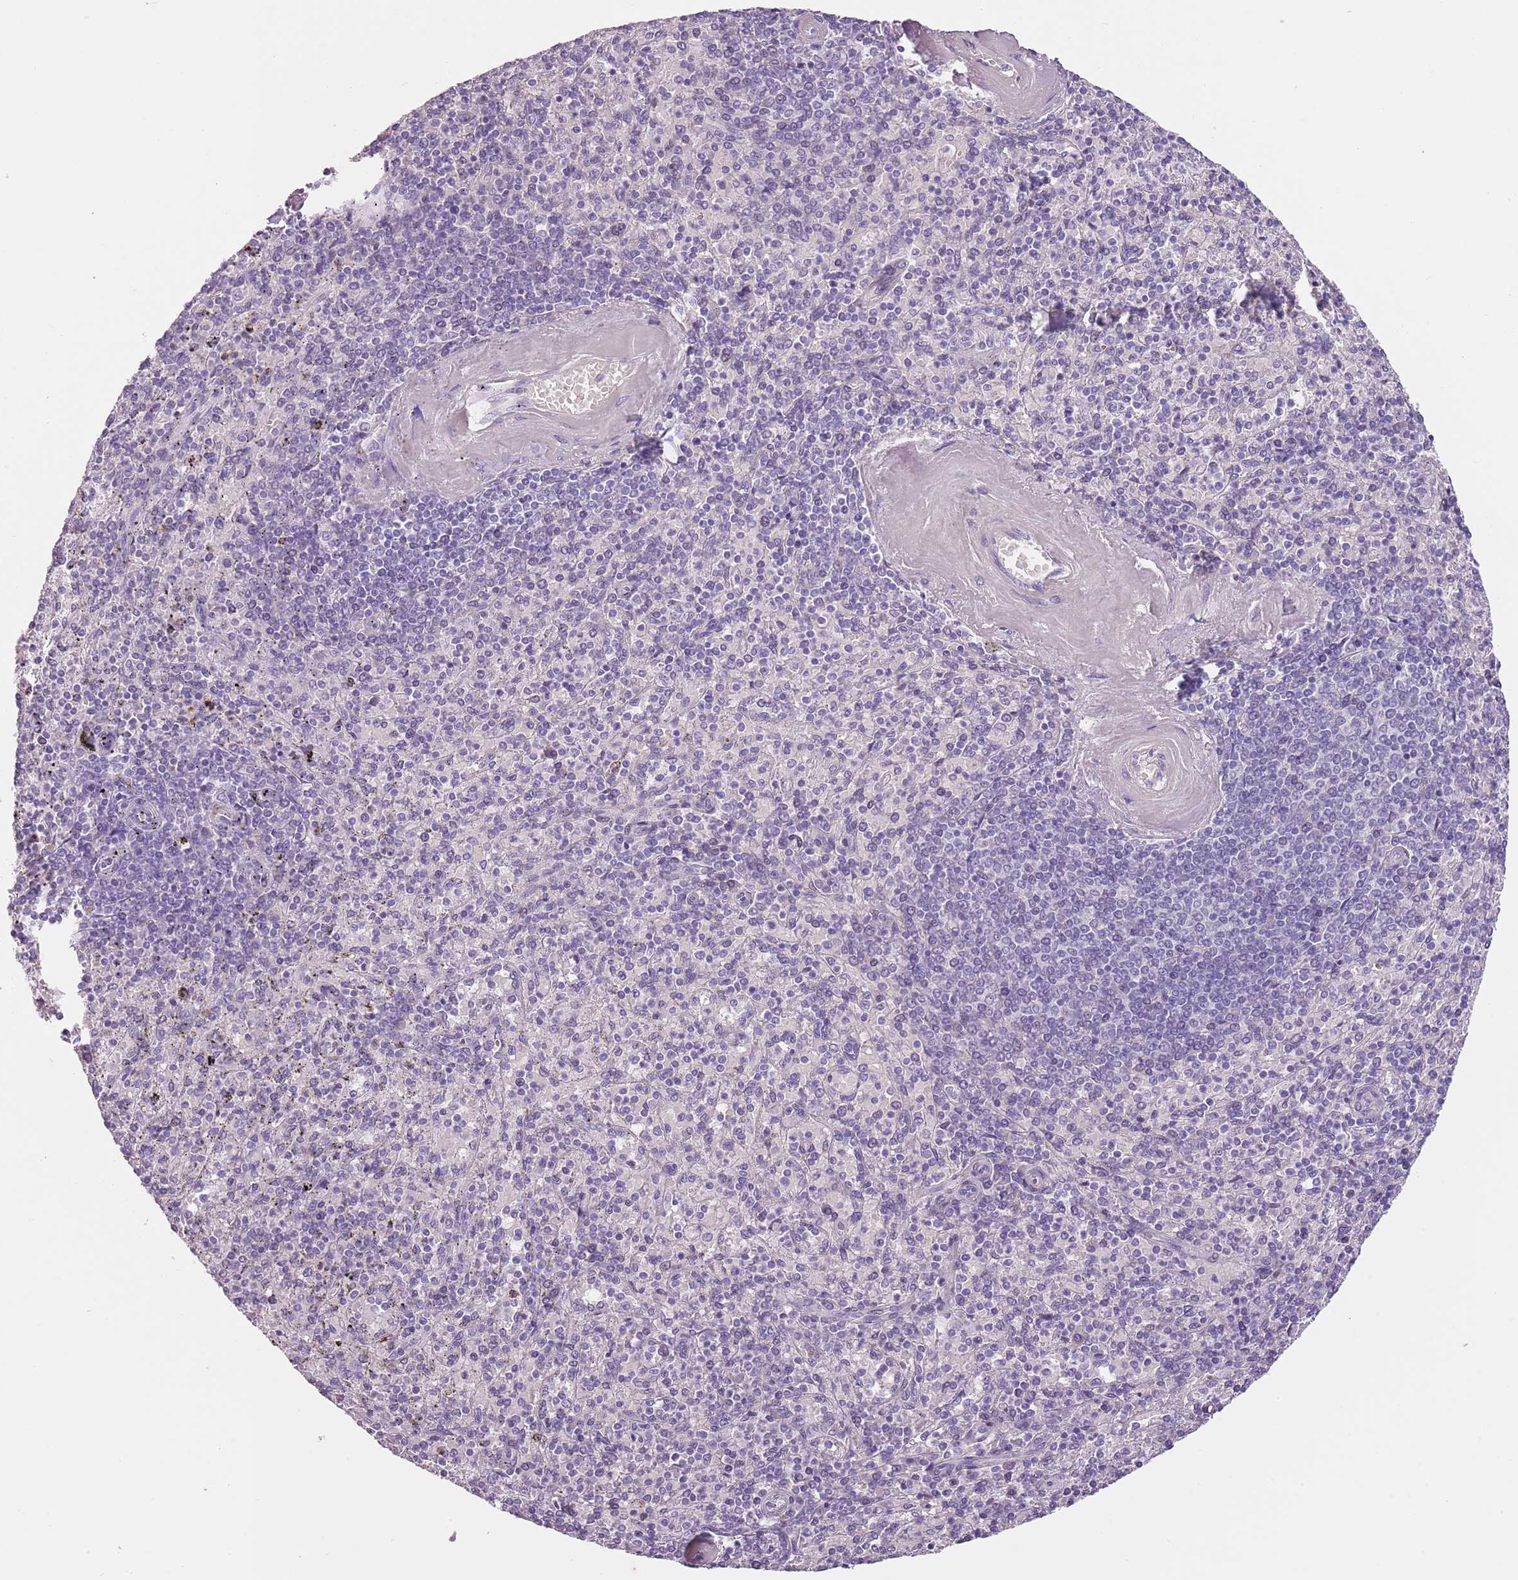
{"staining": {"intensity": "negative", "quantity": "none", "location": "none"}, "tissue": "spleen", "cell_type": "Cells in red pulp", "image_type": "normal", "snomed": [{"axis": "morphology", "description": "Normal tissue, NOS"}, {"axis": "topography", "description": "Spleen"}], "caption": "High power microscopy histopathology image of an IHC photomicrograph of unremarkable spleen, revealing no significant staining in cells in red pulp. (Brightfield microscopy of DAB IHC at high magnification).", "gene": "SLC35E3", "patient": {"sex": "male", "age": 82}}